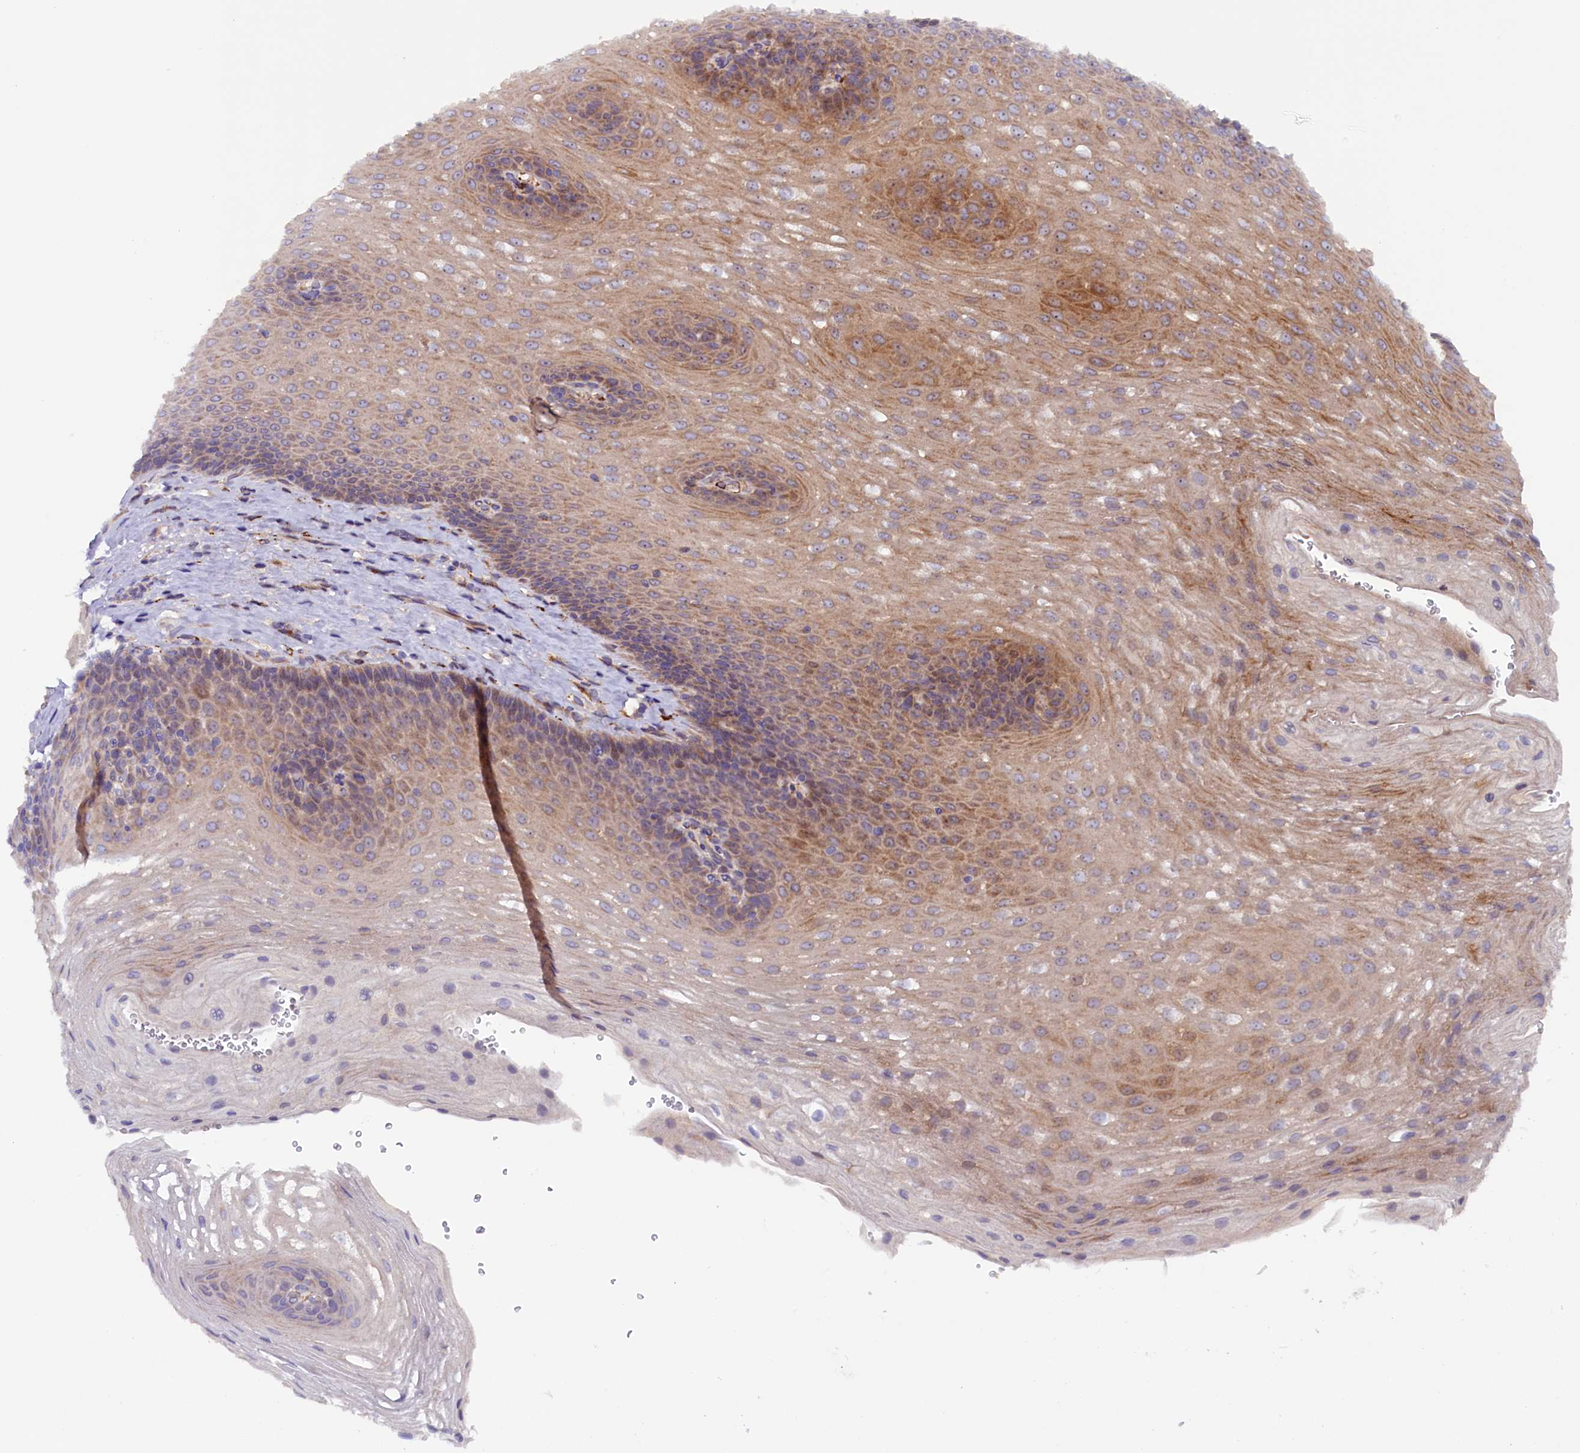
{"staining": {"intensity": "moderate", "quantity": "25%-75%", "location": "cytoplasmic/membranous"}, "tissue": "esophagus", "cell_type": "Squamous epithelial cells", "image_type": "normal", "snomed": [{"axis": "morphology", "description": "Normal tissue, NOS"}, {"axis": "topography", "description": "Esophagus"}], "caption": "DAB immunohistochemical staining of unremarkable esophagus shows moderate cytoplasmic/membranous protein positivity in approximately 25%-75% of squamous epithelial cells. Nuclei are stained in blue.", "gene": "ARRDC4", "patient": {"sex": "female", "age": 66}}